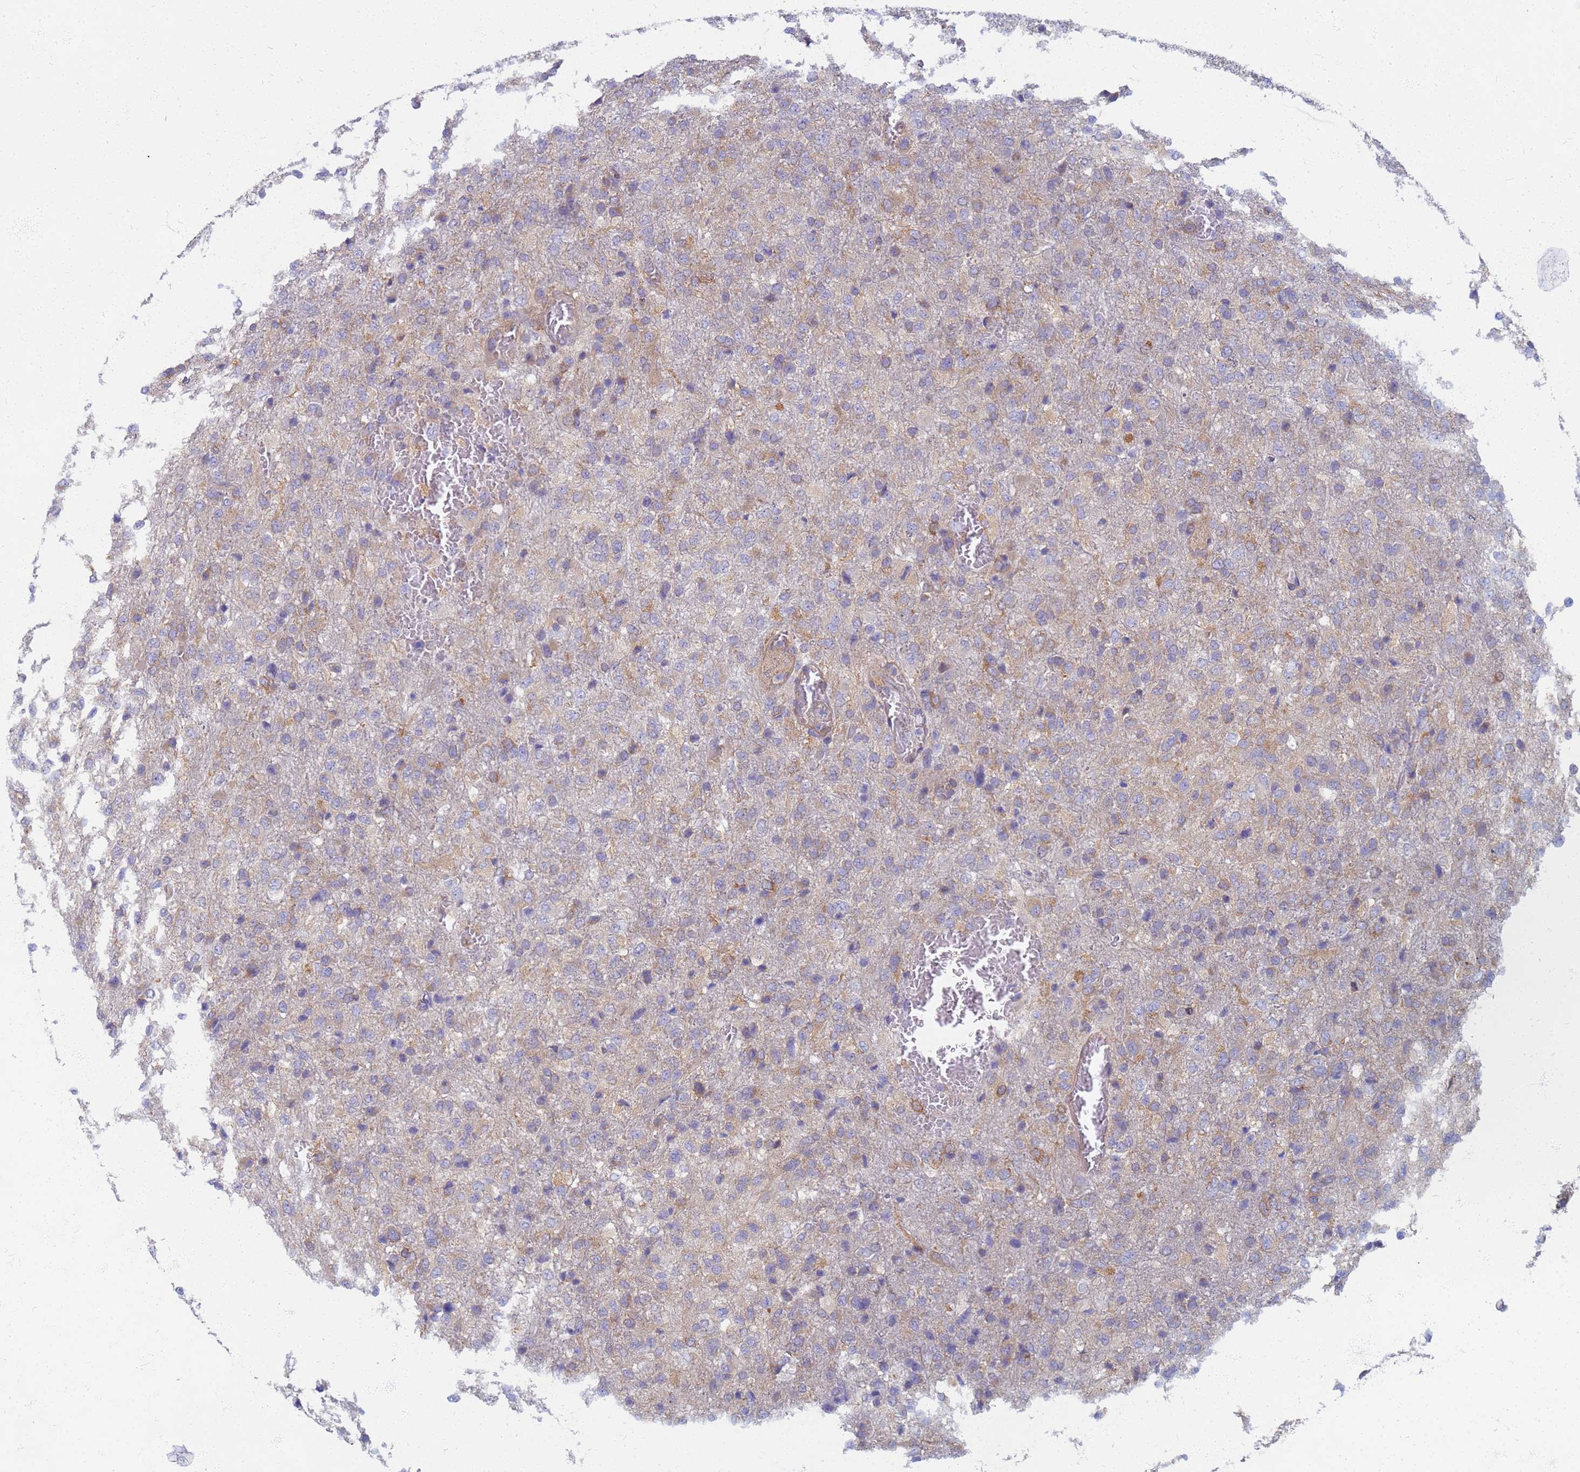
{"staining": {"intensity": "weak", "quantity": "<25%", "location": "cytoplasmic/membranous"}, "tissue": "glioma", "cell_type": "Tumor cells", "image_type": "cancer", "snomed": [{"axis": "morphology", "description": "Glioma, malignant, High grade"}, {"axis": "topography", "description": "Brain"}], "caption": "DAB immunohistochemical staining of human glioma reveals no significant positivity in tumor cells.", "gene": "EEA1", "patient": {"sex": "female", "age": 74}}